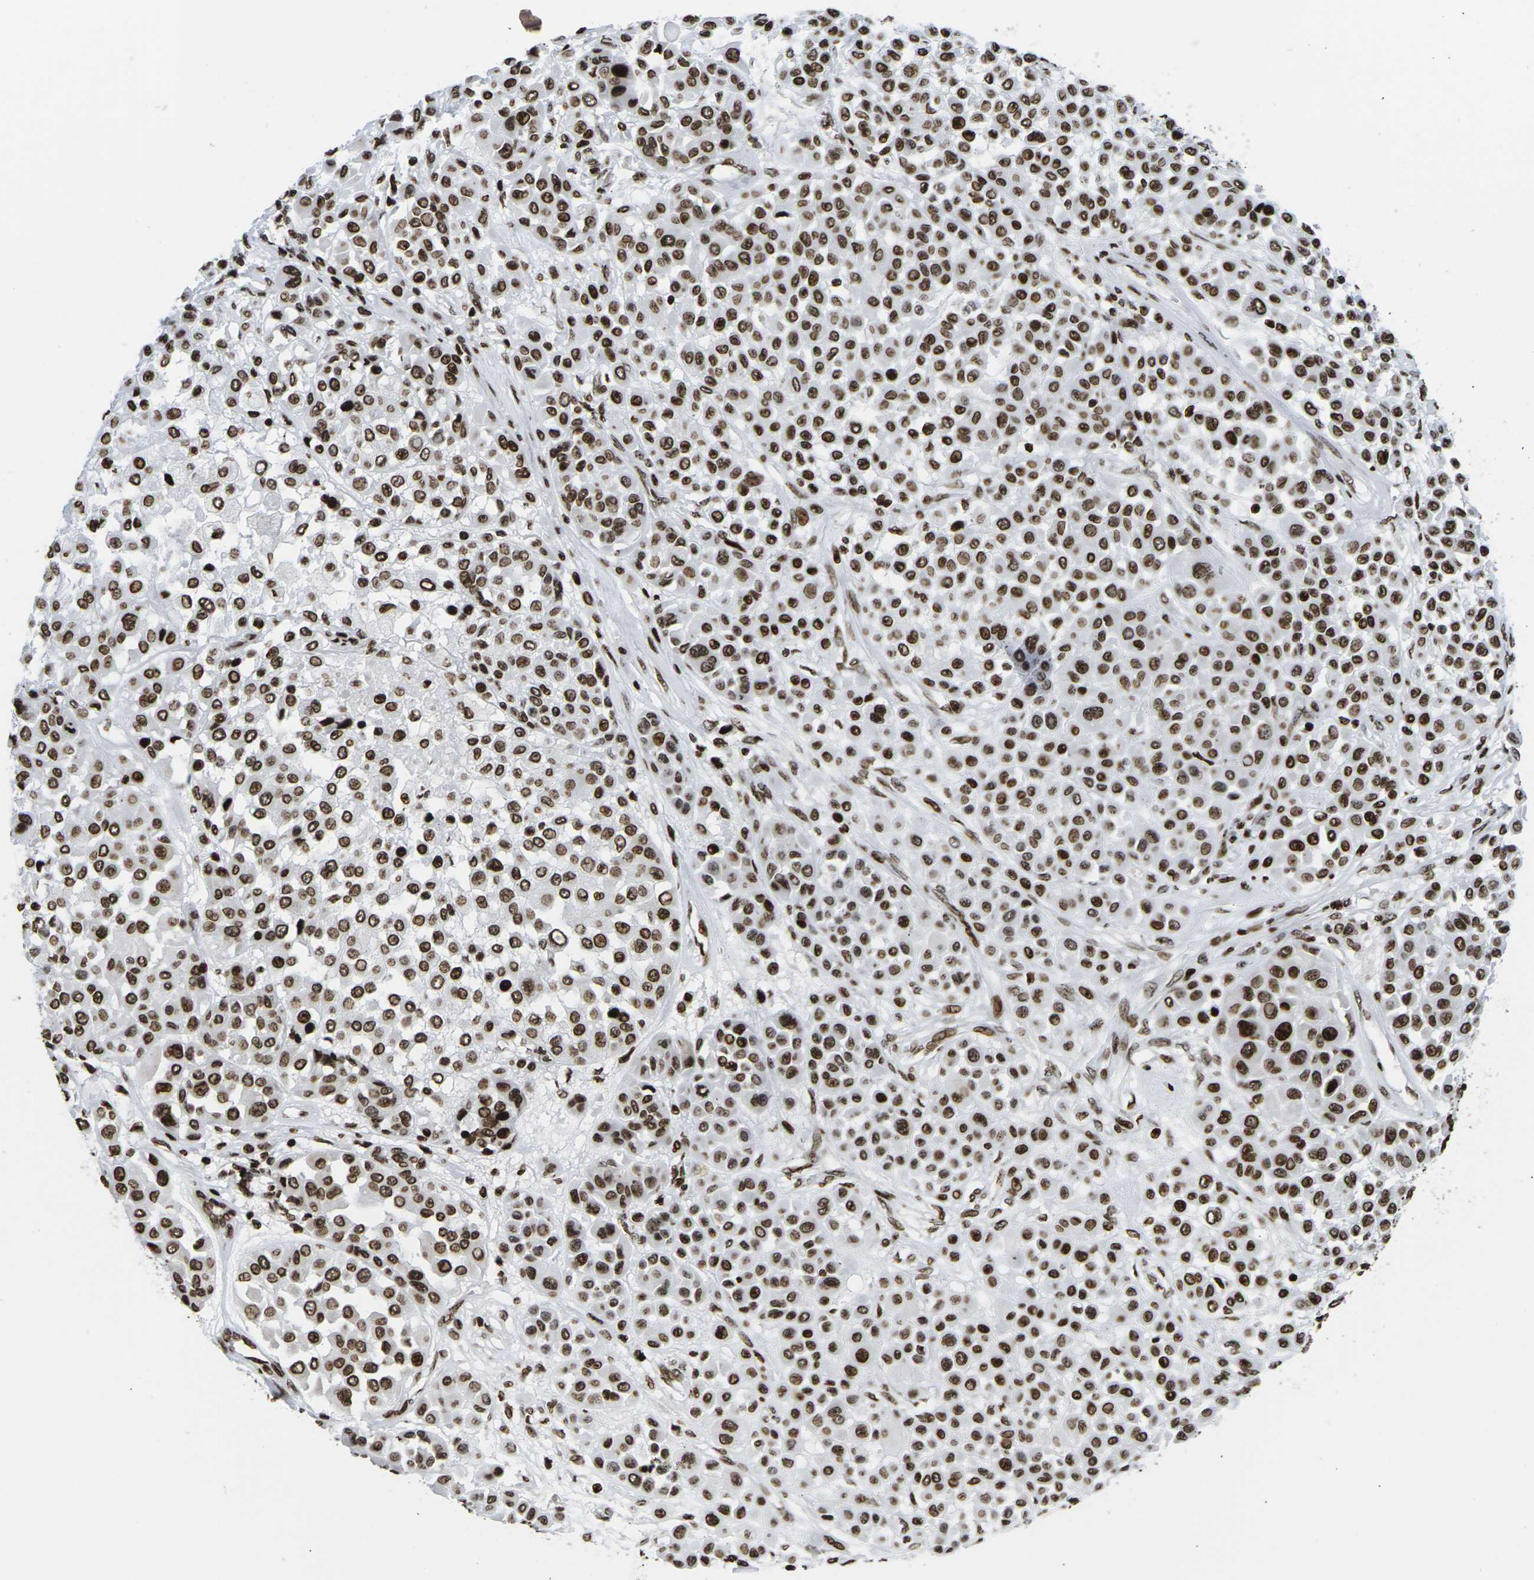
{"staining": {"intensity": "strong", "quantity": ">75%", "location": "cytoplasmic/membranous,nuclear"}, "tissue": "melanoma", "cell_type": "Tumor cells", "image_type": "cancer", "snomed": [{"axis": "morphology", "description": "Malignant melanoma, Metastatic site"}, {"axis": "topography", "description": "Soft tissue"}], "caption": "About >75% of tumor cells in malignant melanoma (metastatic site) demonstrate strong cytoplasmic/membranous and nuclear protein positivity as visualized by brown immunohistochemical staining.", "gene": "H1-4", "patient": {"sex": "male", "age": 41}}